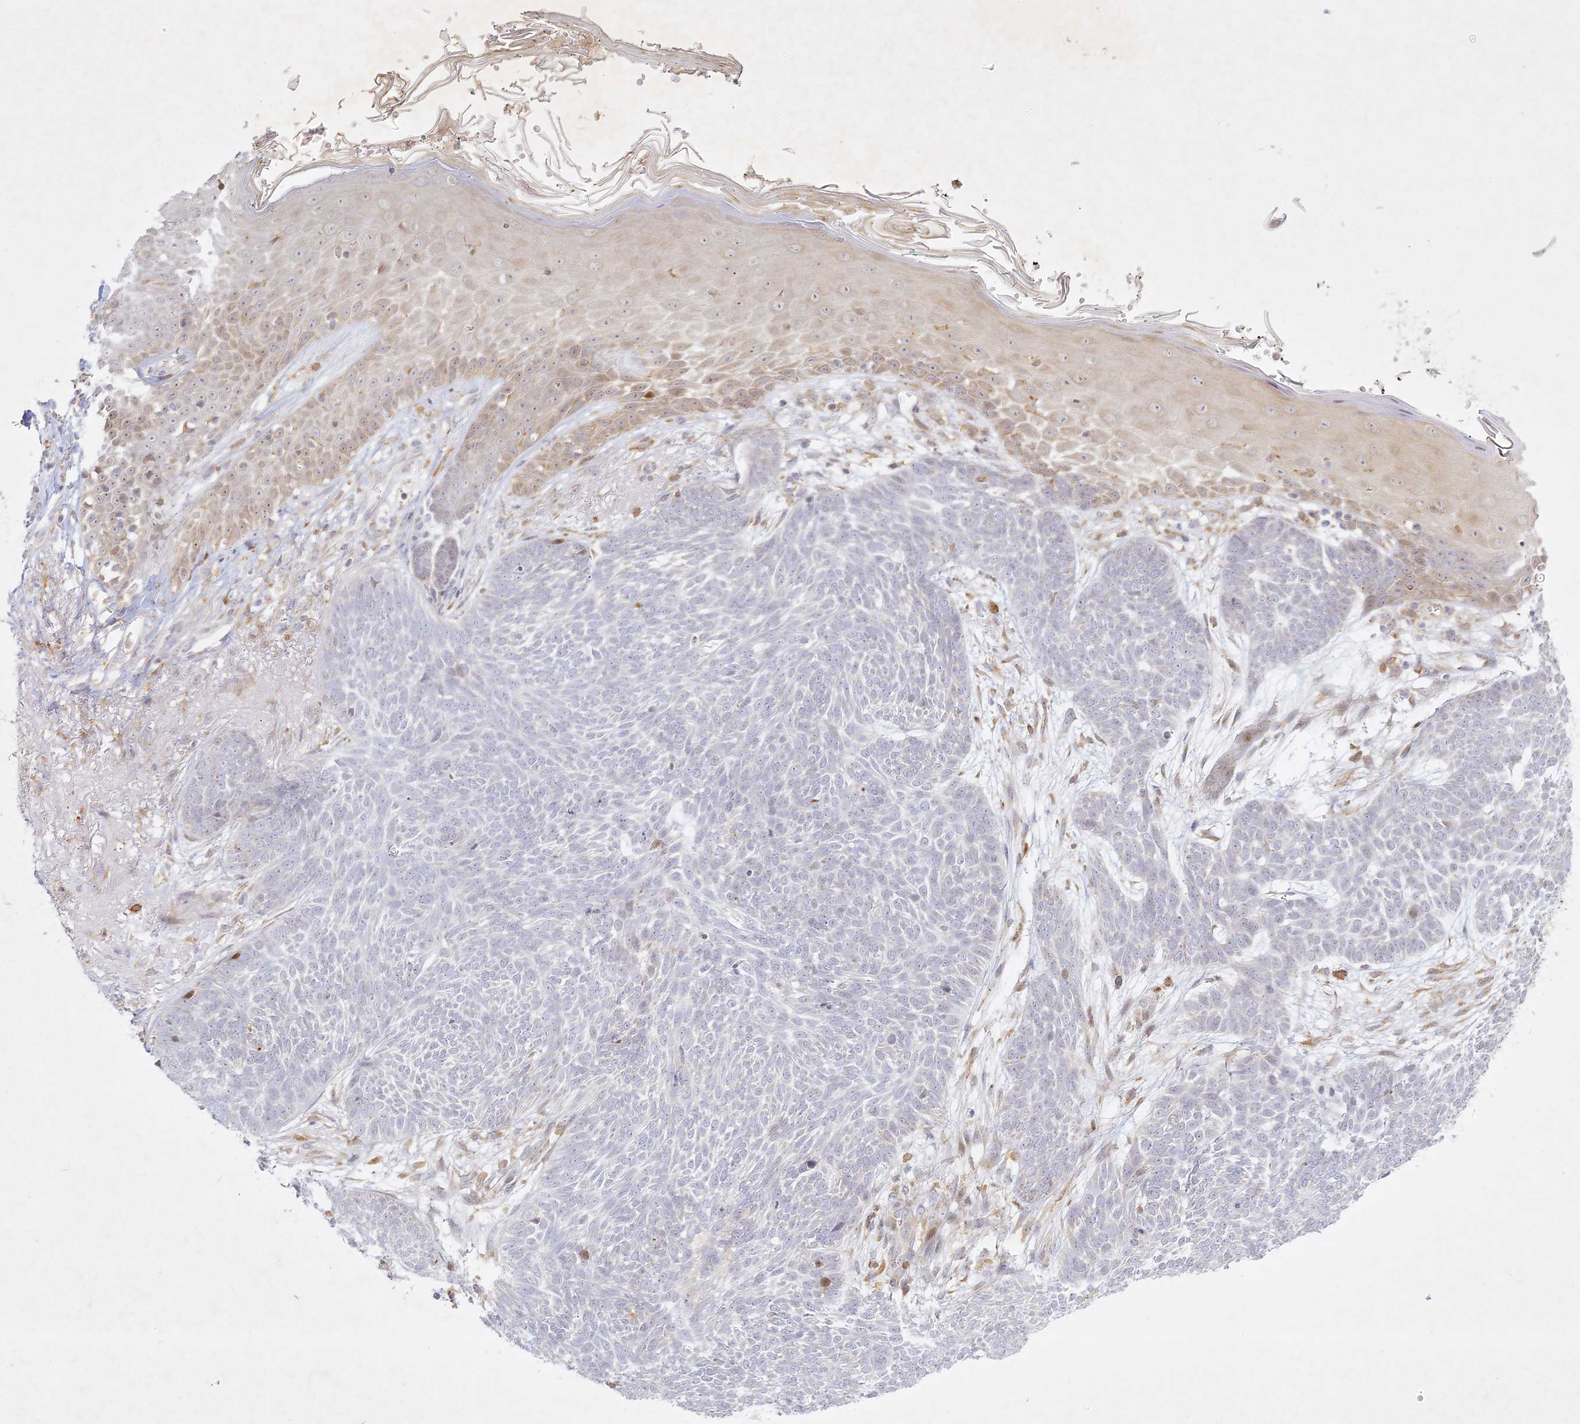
{"staining": {"intensity": "negative", "quantity": "none", "location": "none"}, "tissue": "skin cancer", "cell_type": "Tumor cells", "image_type": "cancer", "snomed": [{"axis": "morphology", "description": "Normal tissue, NOS"}, {"axis": "morphology", "description": "Basal cell carcinoma"}, {"axis": "topography", "description": "Skin"}], "caption": "The histopathology image exhibits no significant expression in tumor cells of skin cancer.", "gene": "SLC30A5", "patient": {"sex": "male", "age": 64}}